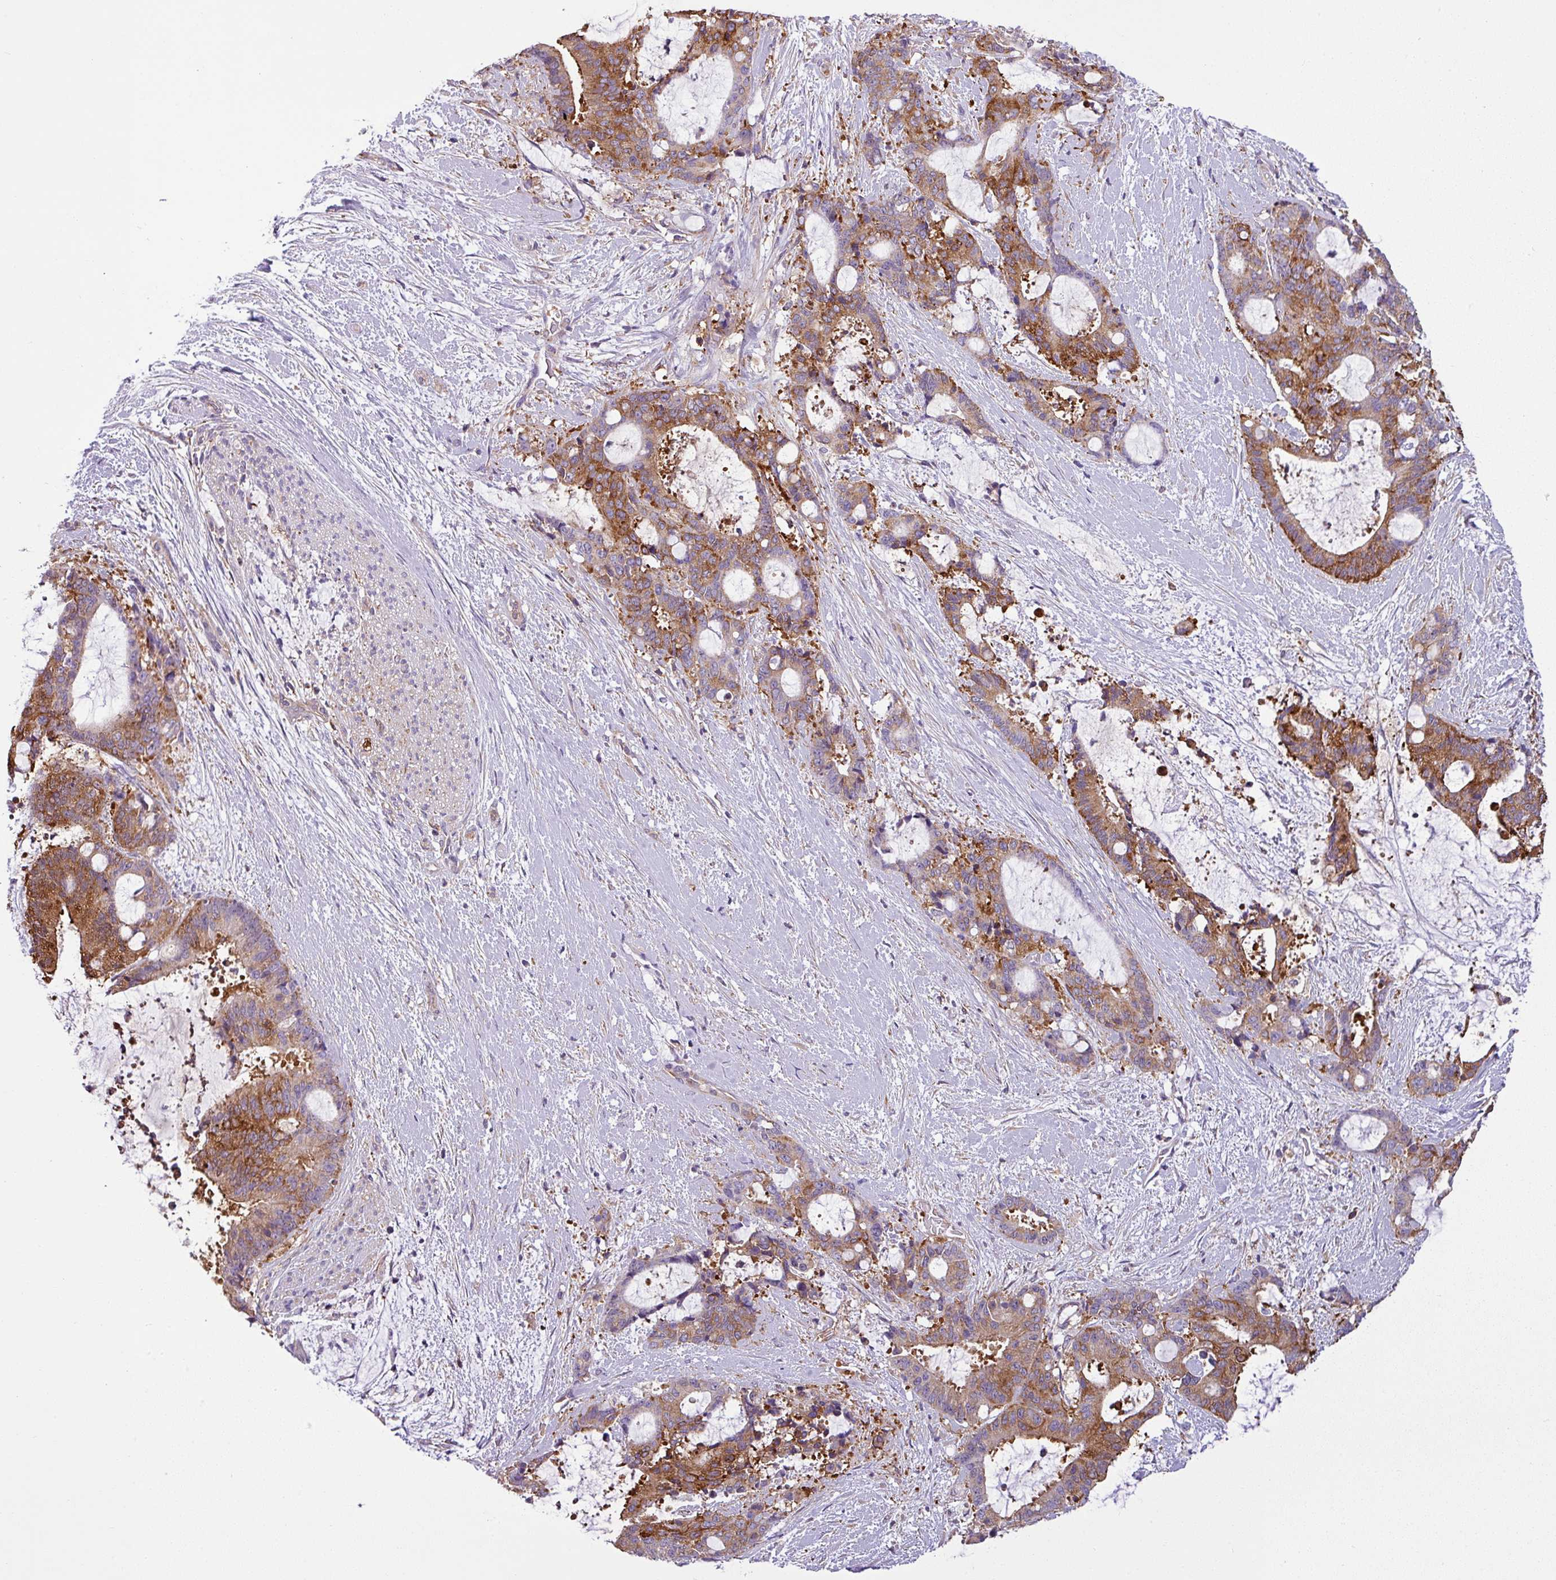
{"staining": {"intensity": "moderate", "quantity": "25%-75%", "location": "cytoplasmic/membranous"}, "tissue": "liver cancer", "cell_type": "Tumor cells", "image_type": "cancer", "snomed": [{"axis": "morphology", "description": "Normal tissue, NOS"}, {"axis": "morphology", "description": "Cholangiocarcinoma"}, {"axis": "topography", "description": "Liver"}, {"axis": "topography", "description": "Peripheral nerve tissue"}], "caption": "Protein staining of liver cholangiocarcinoma tissue displays moderate cytoplasmic/membranous staining in approximately 25%-75% of tumor cells.", "gene": "XNDC1N", "patient": {"sex": "female", "age": 73}}